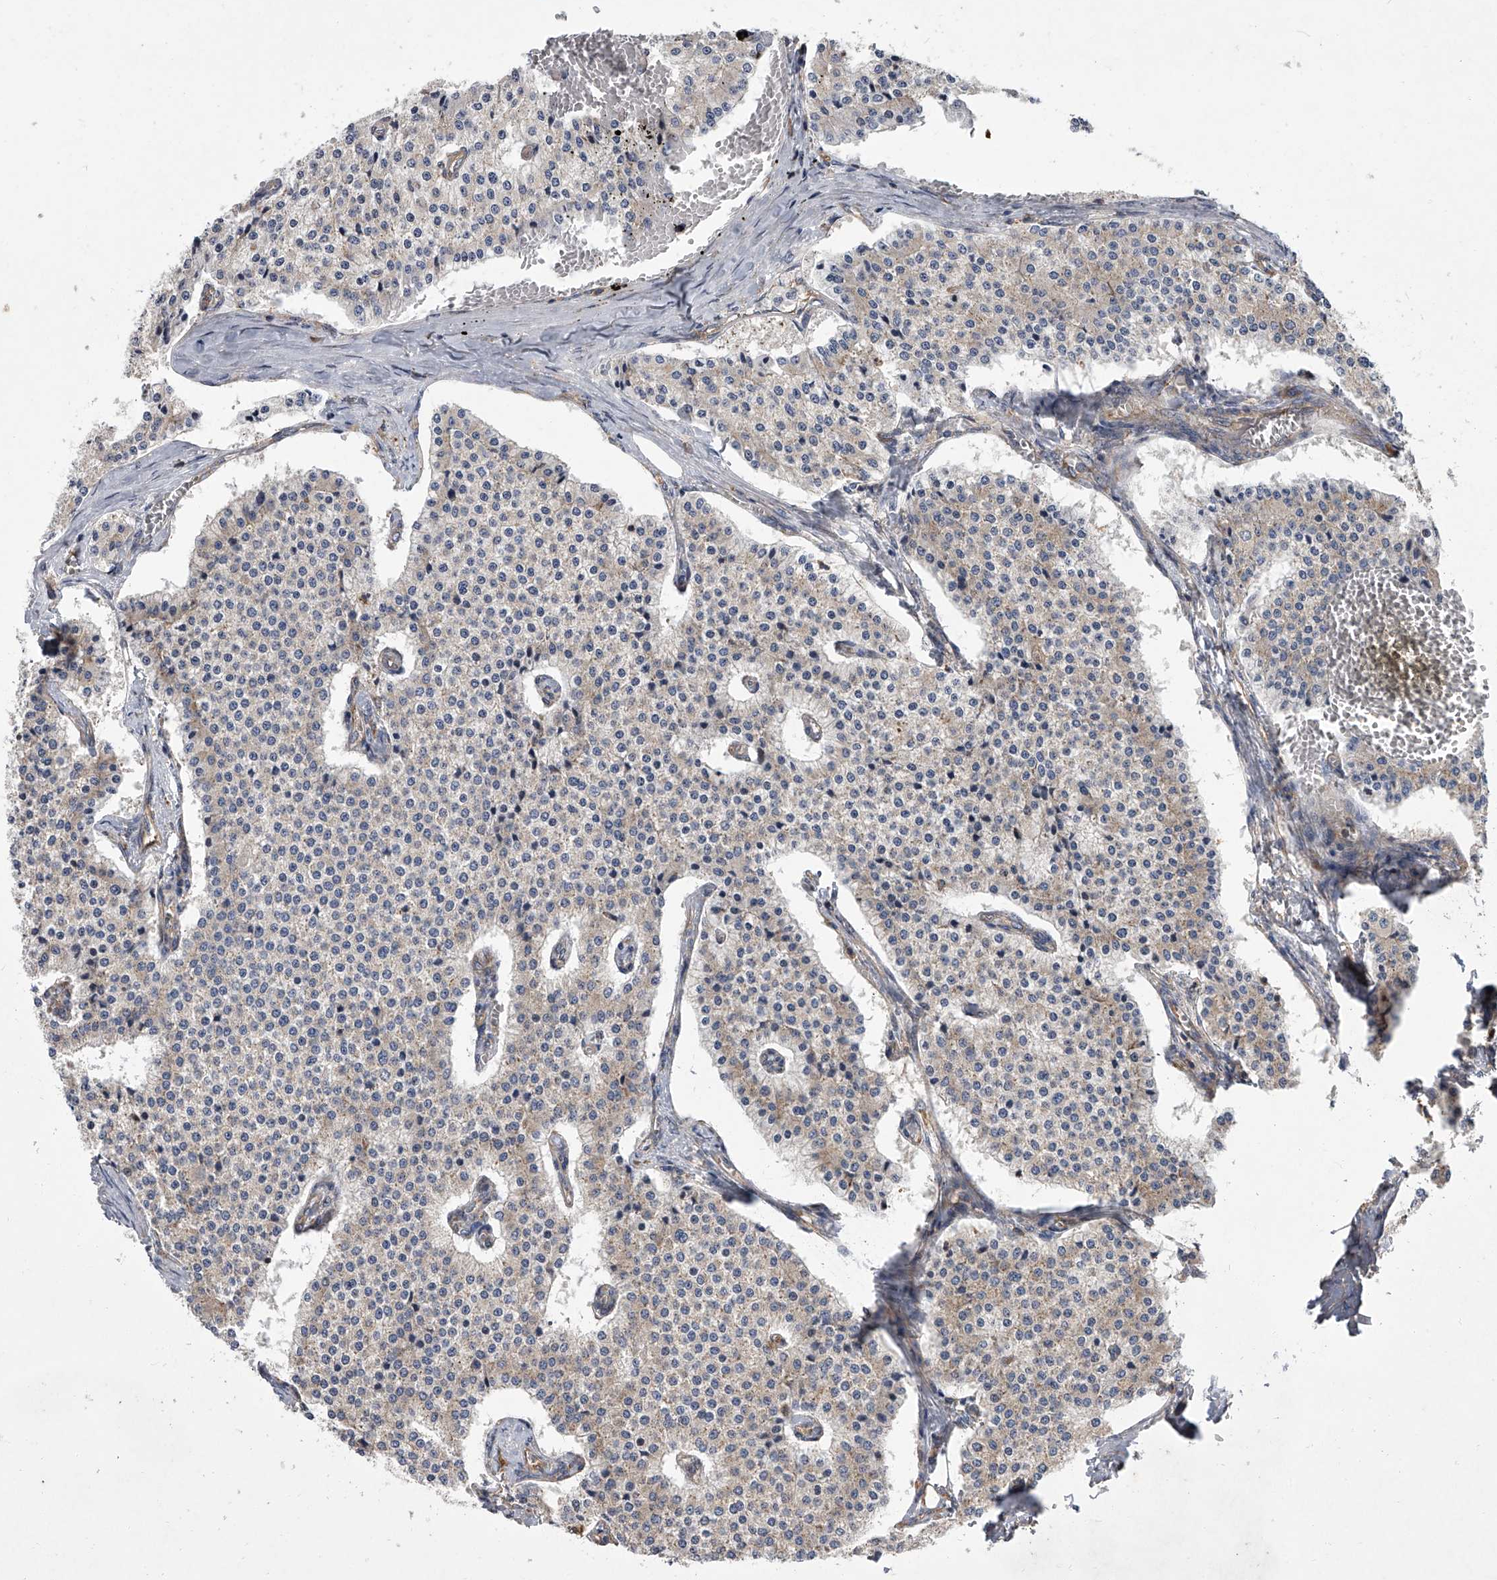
{"staining": {"intensity": "weak", "quantity": "25%-75%", "location": "cytoplasmic/membranous"}, "tissue": "carcinoid", "cell_type": "Tumor cells", "image_type": "cancer", "snomed": [{"axis": "morphology", "description": "Carcinoid, malignant, NOS"}, {"axis": "topography", "description": "Colon"}], "caption": "An immunohistochemistry micrograph of tumor tissue is shown. Protein staining in brown highlights weak cytoplasmic/membranous positivity in carcinoid (malignant) within tumor cells. (DAB (3,3'-diaminobenzidine) IHC with brightfield microscopy, high magnification).", "gene": "EIF2S2", "patient": {"sex": "female", "age": 52}}